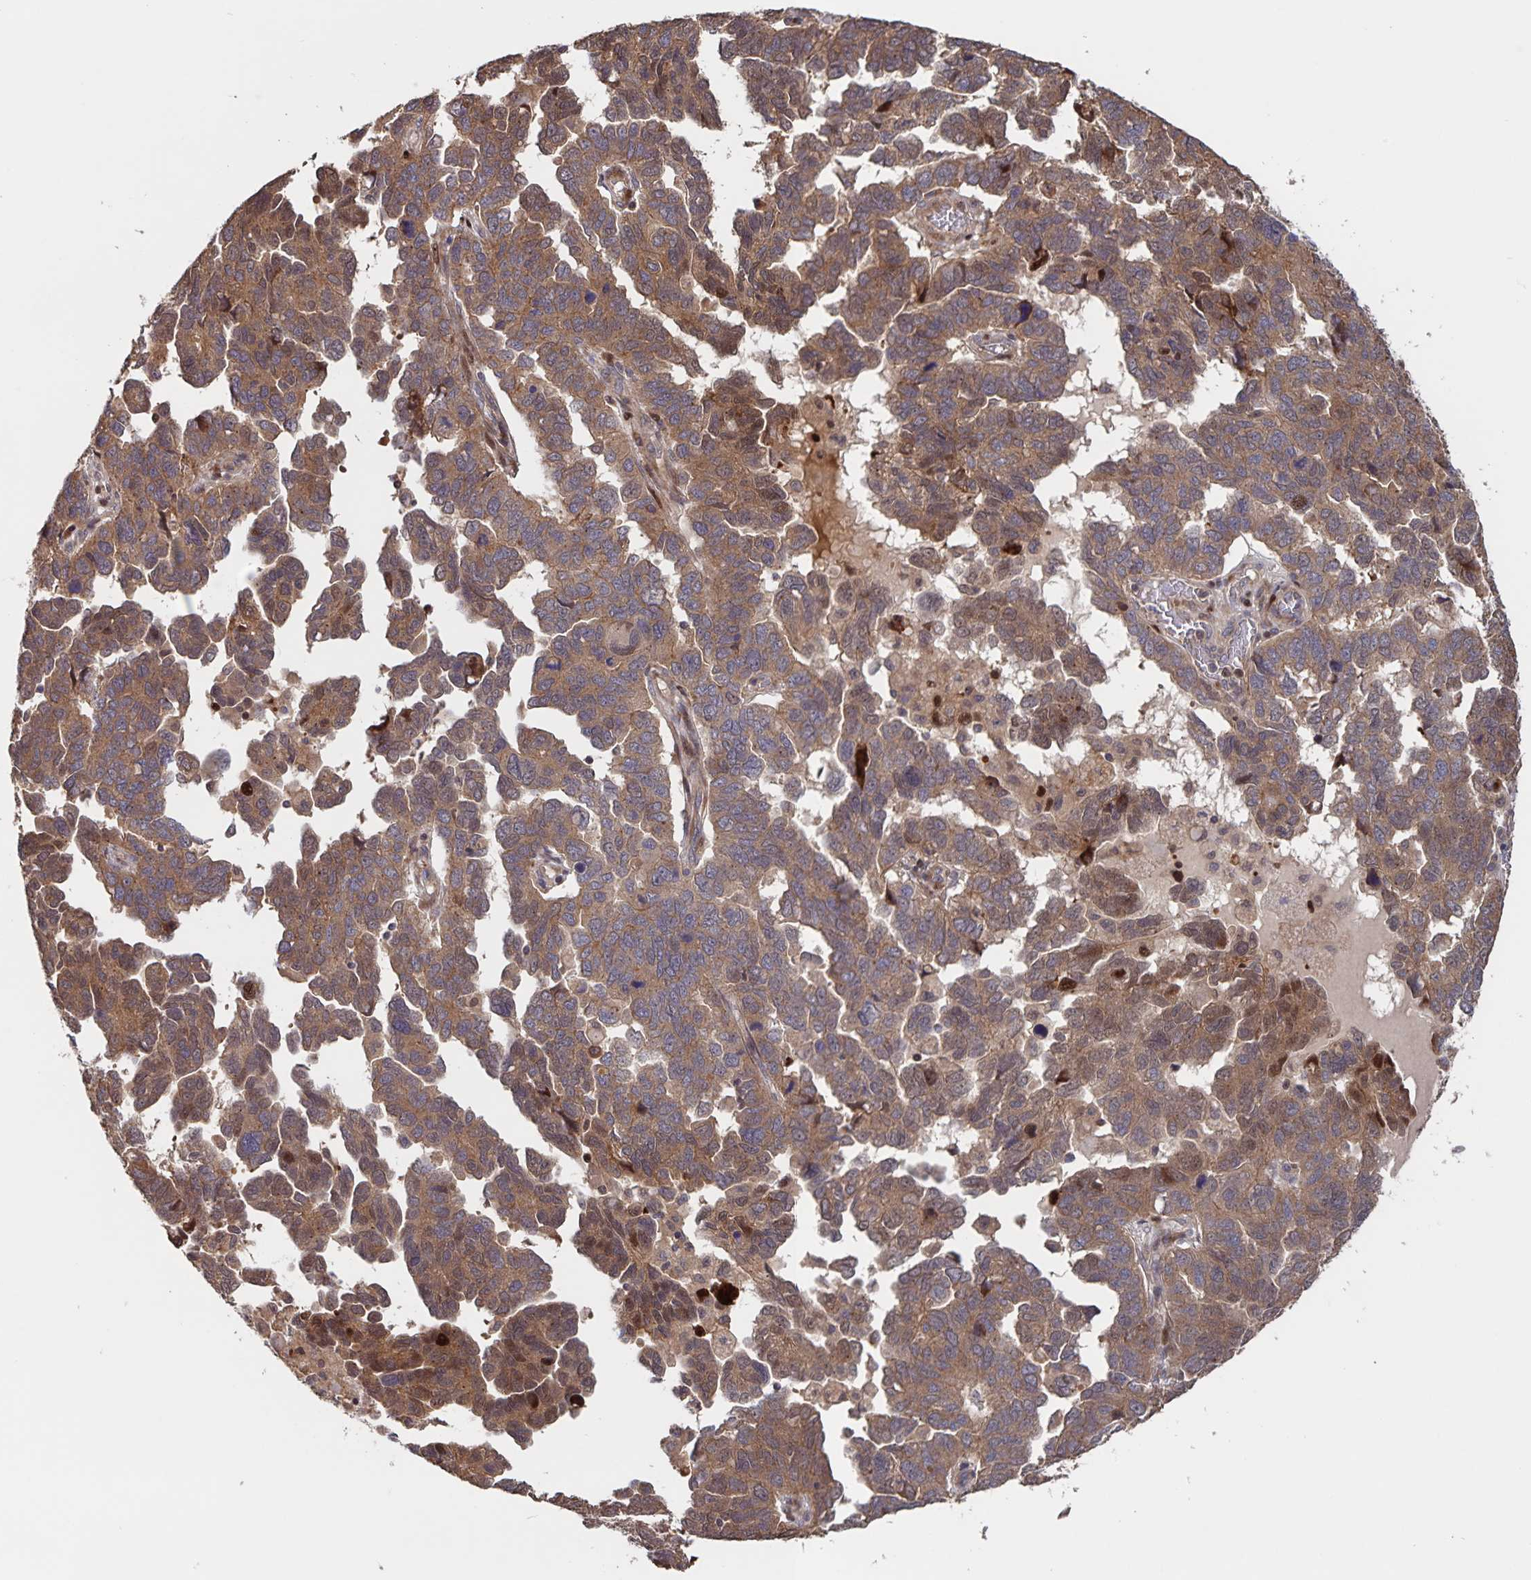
{"staining": {"intensity": "moderate", "quantity": ">75%", "location": "cytoplasmic/membranous"}, "tissue": "ovarian cancer", "cell_type": "Tumor cells", "image_type": "cancer", "snomed": [{"axis": "morphology", "description": "Cystadenocarcinoma, serous, NOS"}, {"axis": "topography", "description": "Ovary"}], "caption": "Immunohistochemistry (DAB (3,3'-diaminobenzidine)) staining of human ovarian cancer (serous cystadenocarcinoma) exhibits moderate cytoplasmic/membranous protein staining in approximately >75% of tumor cells.", "gene": "FBXL16", "patient": {"sex": "female", "age": 64}}